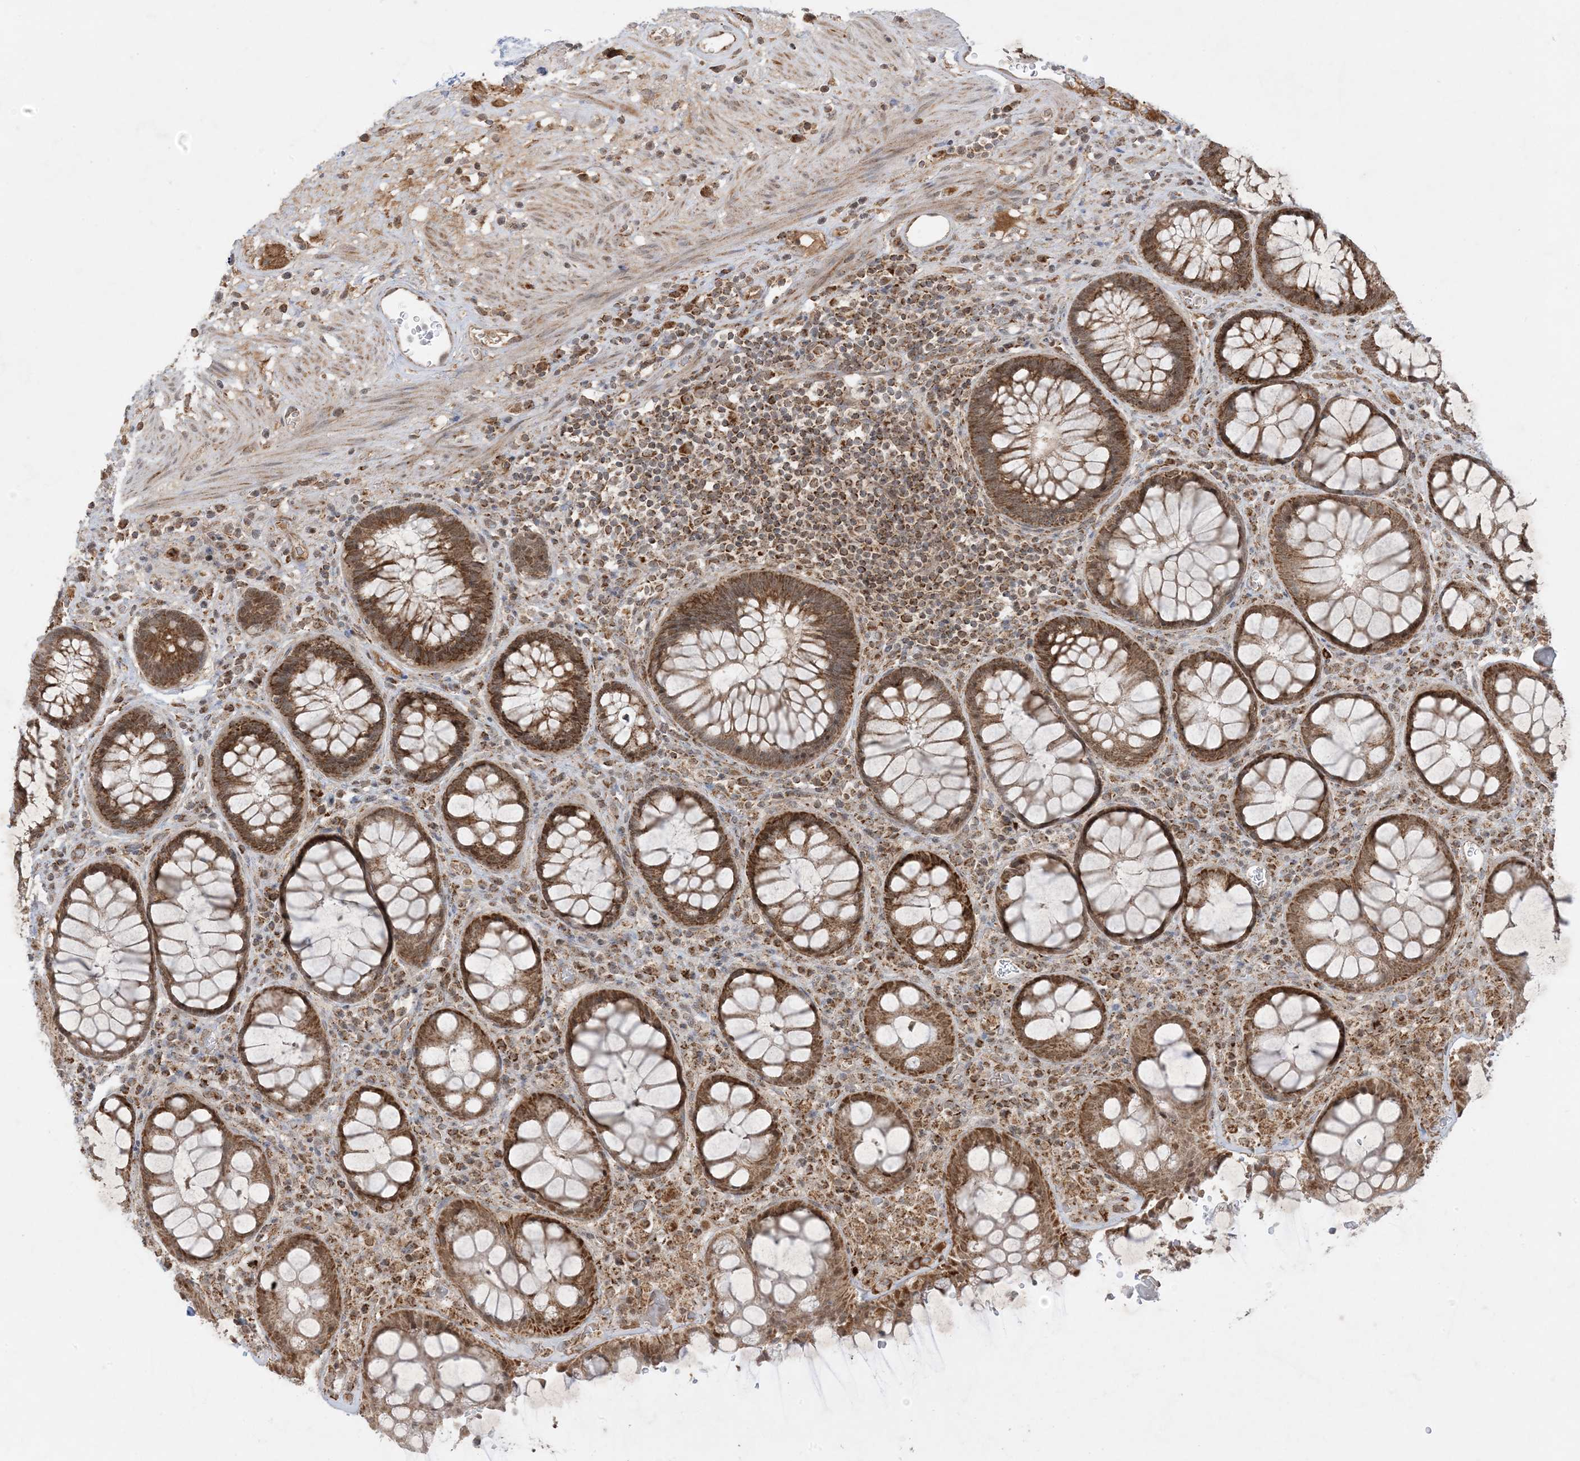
{"staining": {"intensity": "strong", "quantity": ">75%", "location": "cytoplasmic/membranous"}, "tissue": "rectum", "cell_type": "Glandular cells", "image_type": "normal", "snomed": [{"axis": "morphology", "description": "Normal tissue, NOS"}, {"axis": "topography", "description": "Rectum"}], "caption": "Strong cytoplasmic/membranous protein staining is seen in about >75% of glandular cells in rectum. (IHC, brightfield microscopy, high magnification).", "gene": "NDUFAF3", "patient": {"sex": "male", "age": 64}}